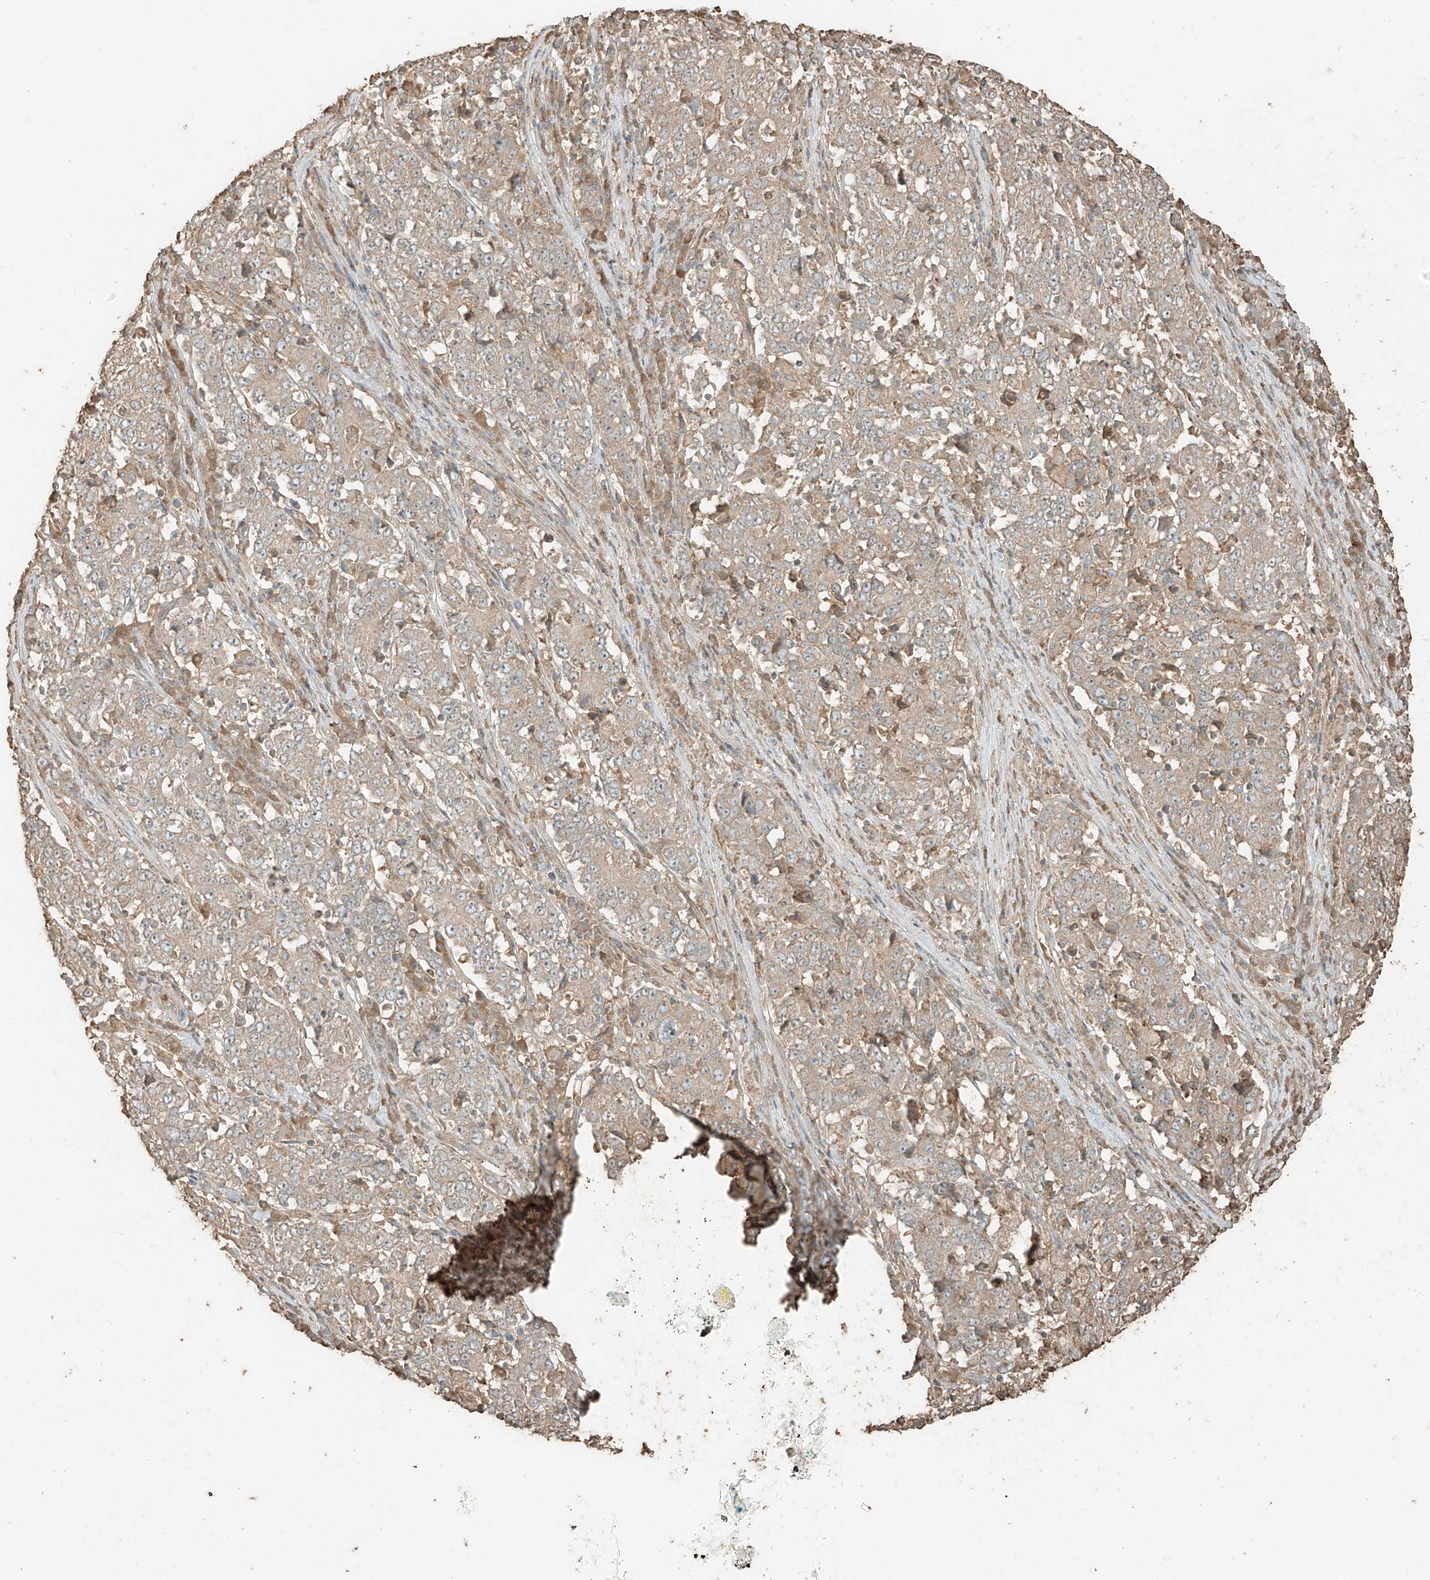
{"staining": {"intensity": "weak", "quantity": ">75%", "location": "cytoplasmic/membranous"}, "tissue": "stomach cancer", "cell_type": "Tumor cells", "image_type": "cancer", "snomed": [{"axis": "morphology", "description": "Adenocarcinoma, NOS"}, {"axis": "topography", "description": "Stomach"}], "caption": "Protein staining by immunohistochemistry (IHC) reveals weak cytoplasmic/membranous staining in about >75% of tumor cells in stomach cancer.", "gene": "RFTN2", "patient": {"sex": "male", "age": 59}}